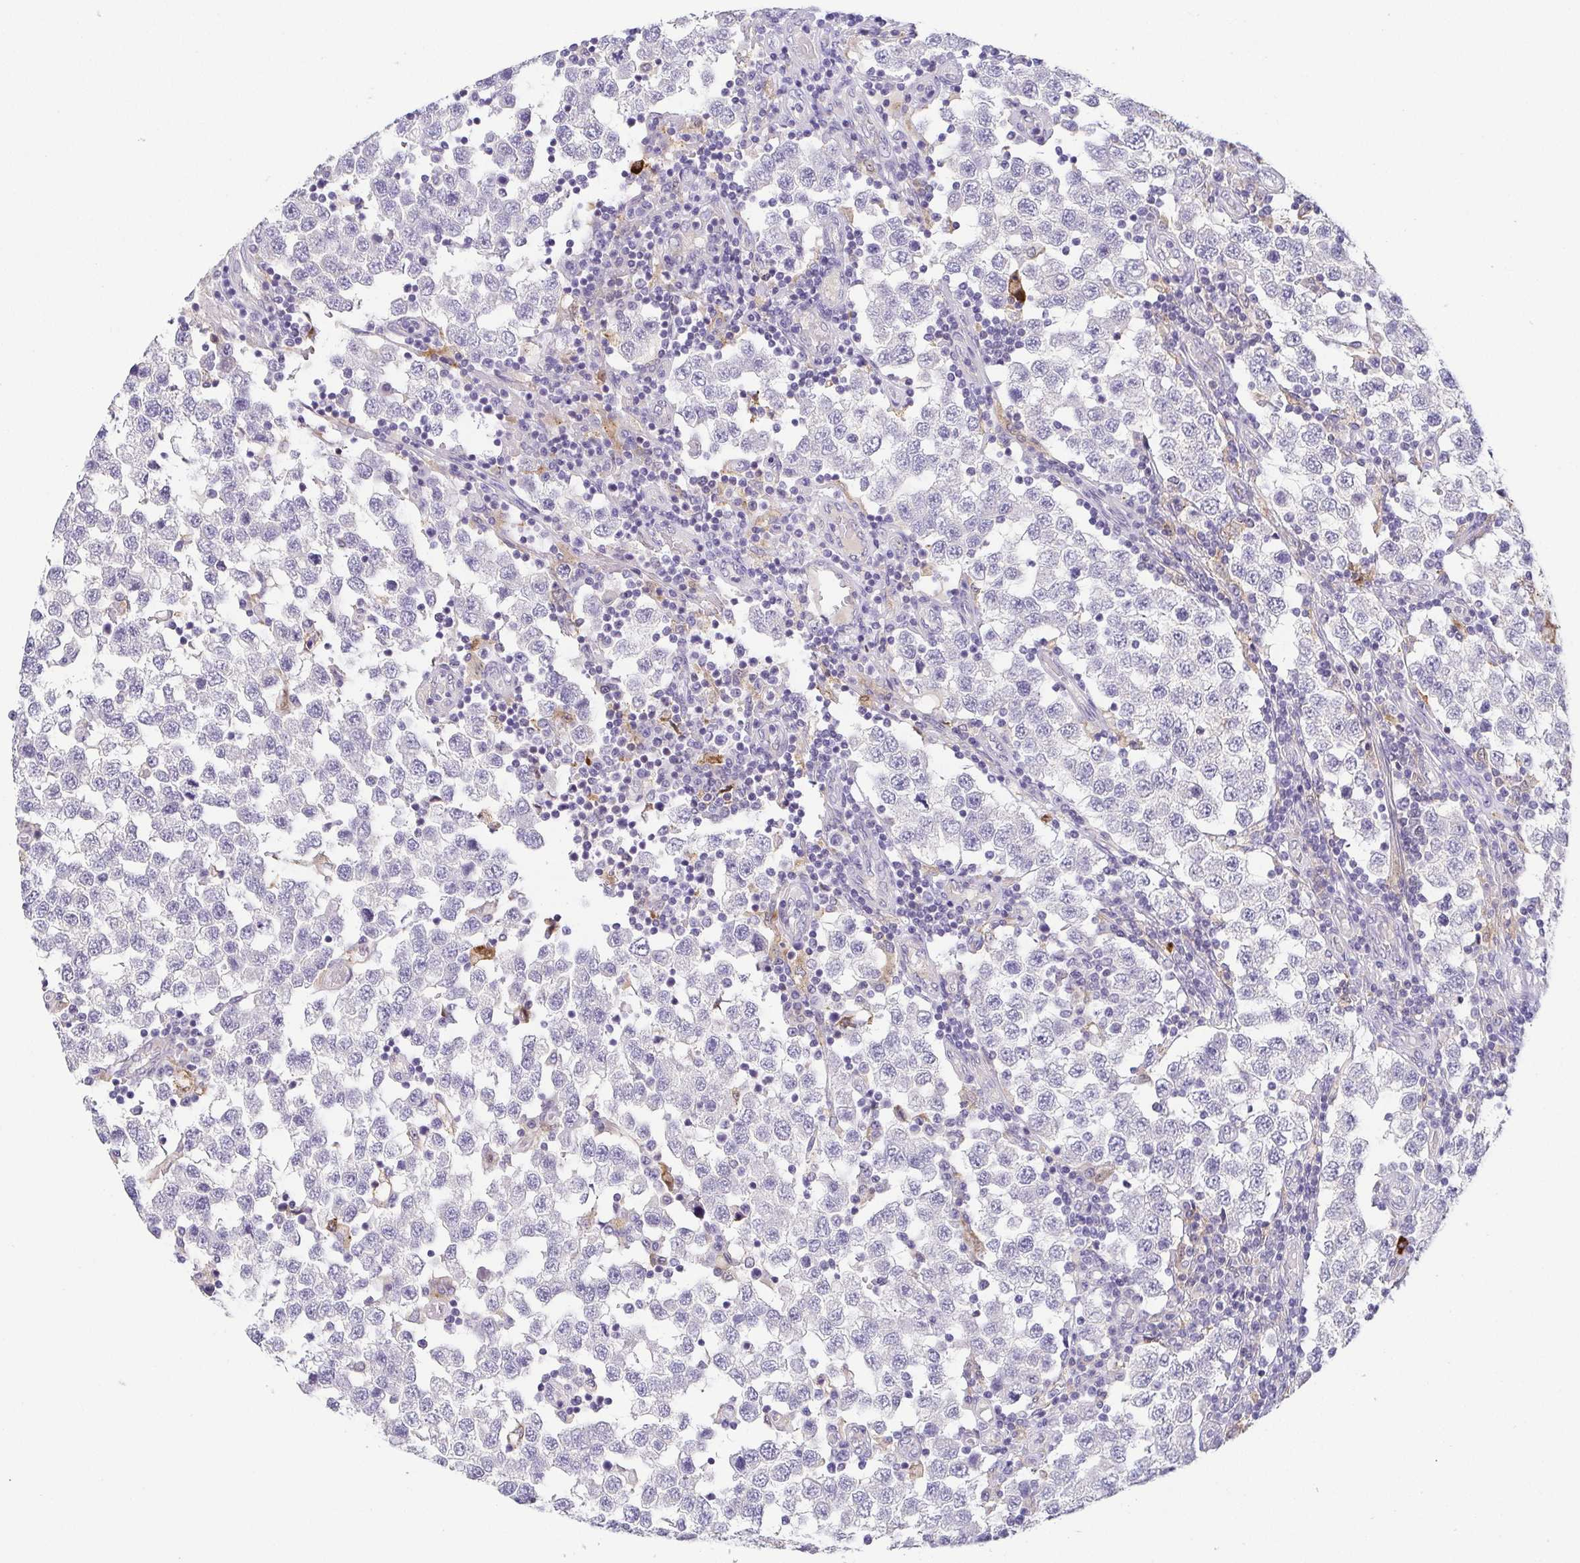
{"staining": {"intensity": "negative", "quantity": "none", "location": "none"}, "tissue": "testis cancer", "cell_type": "Tumor cells", "image_type": "cancer", "snomed": [{"axis": "morphology", "description": "Seminoma, NOS"}, {"axis": "topography", "description": "Testis"}], "caption": "This is a histopathology image of IHC staining of testis seminoma, which shows no staining in tumor cells. (Stains: DAB (3,3'-diaminobenzidine) immunohistochemistry (IHC) with hematoxylin counter stain, Microscopy: brightfield microscopy at high magnification).", "gene": "RNASE7", "patient": {"sex": "male", "age": 34}}